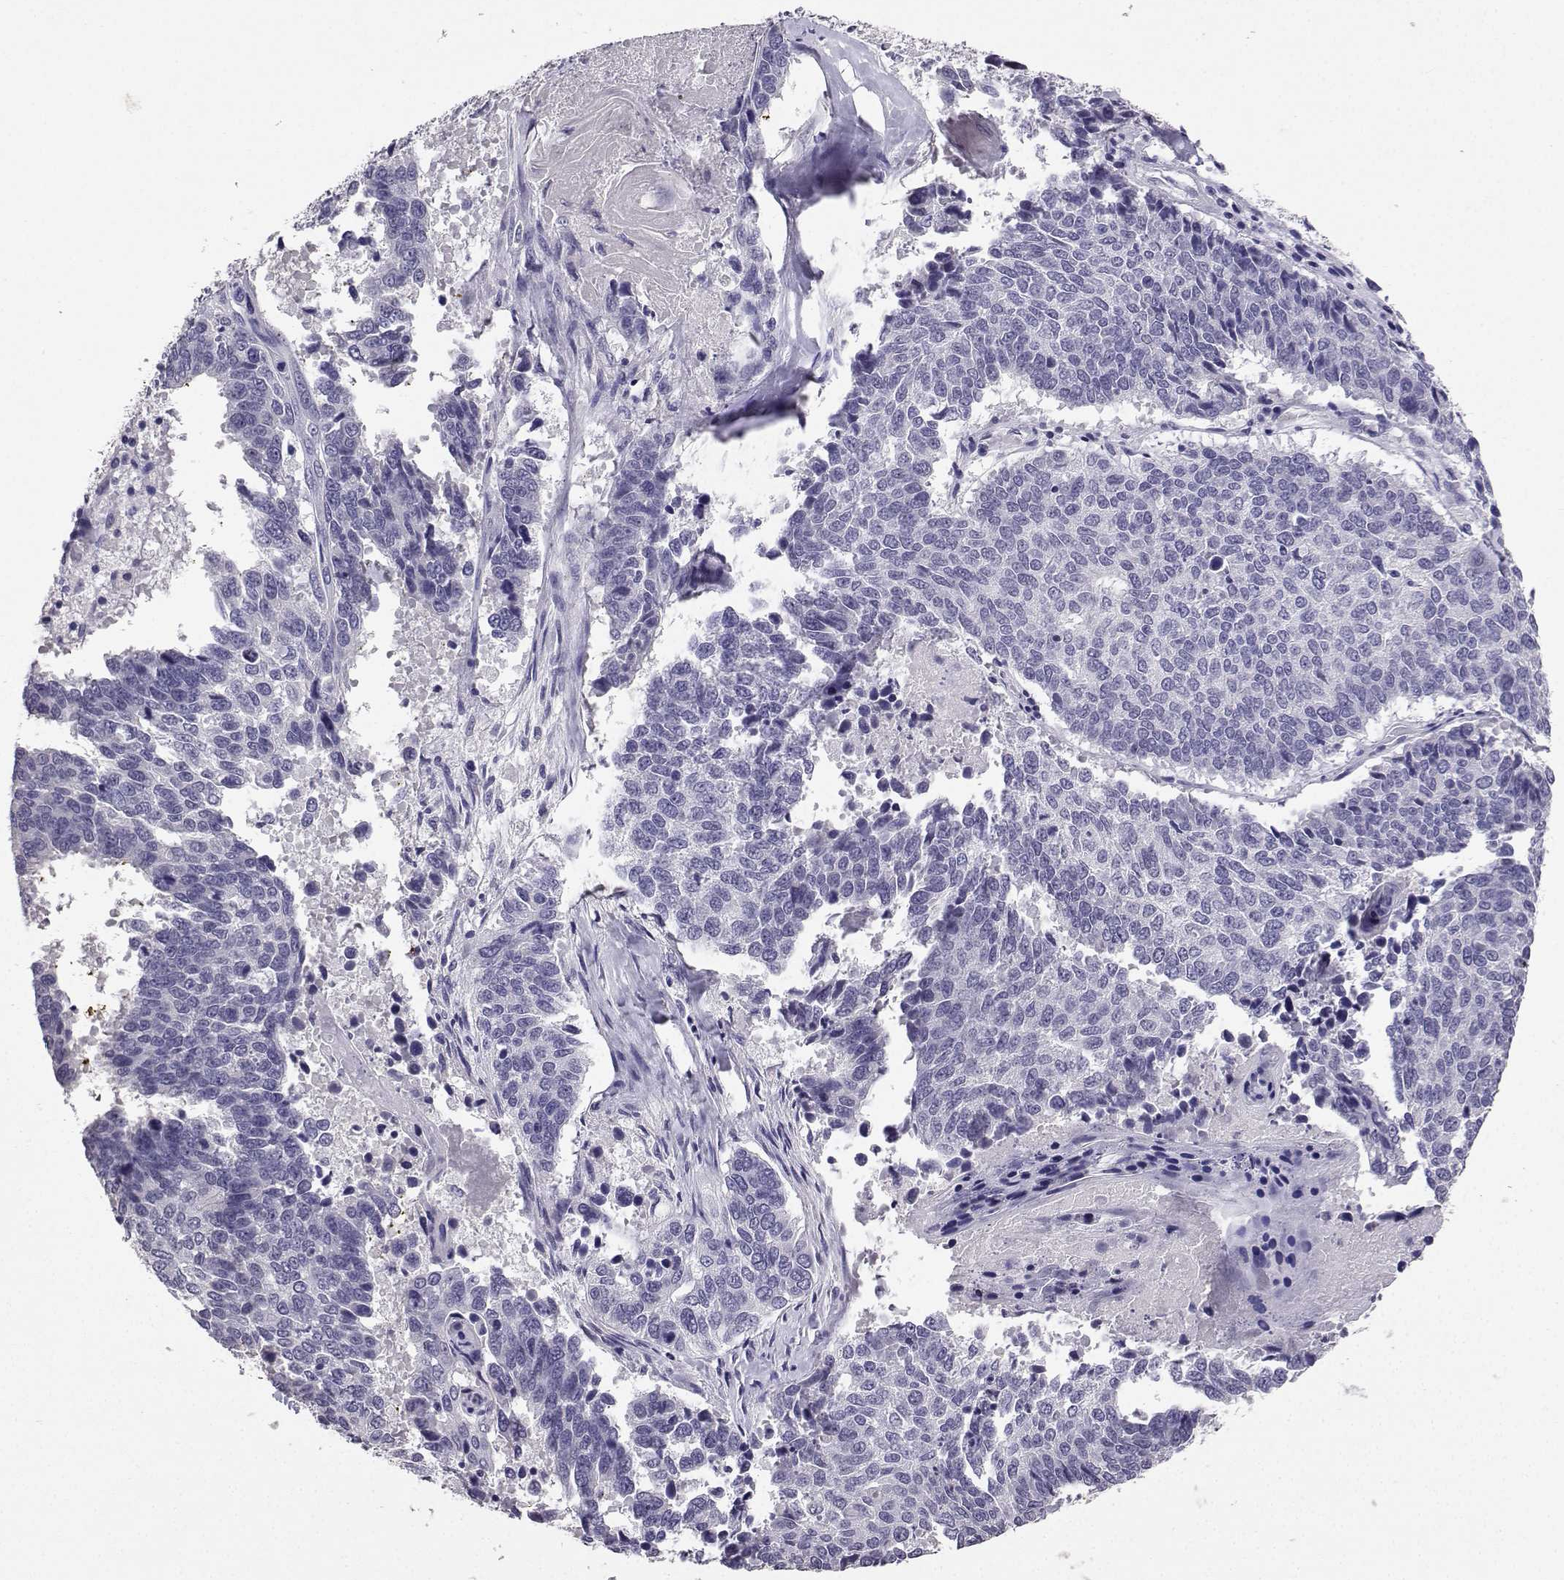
{"staining": {"intensity": "negative", "quantity": "none", "location": "none"}, "tissue": "lung cancer", "cell_type": "Tumor cells", "image_type": "cancer", "snomed": [{"axis": "morphology", "description": "Squamous cell carcinoma, NOS"}, {"axis": "topography", "description": "Lung"}], "caption": "This is an immunohistochemistry histopathology image of squamous cell carcinoma (lung). There is no positivity in tumor cells.", "gene": "SPAG11B", "patient": {"sex": "male", "age": 73}}